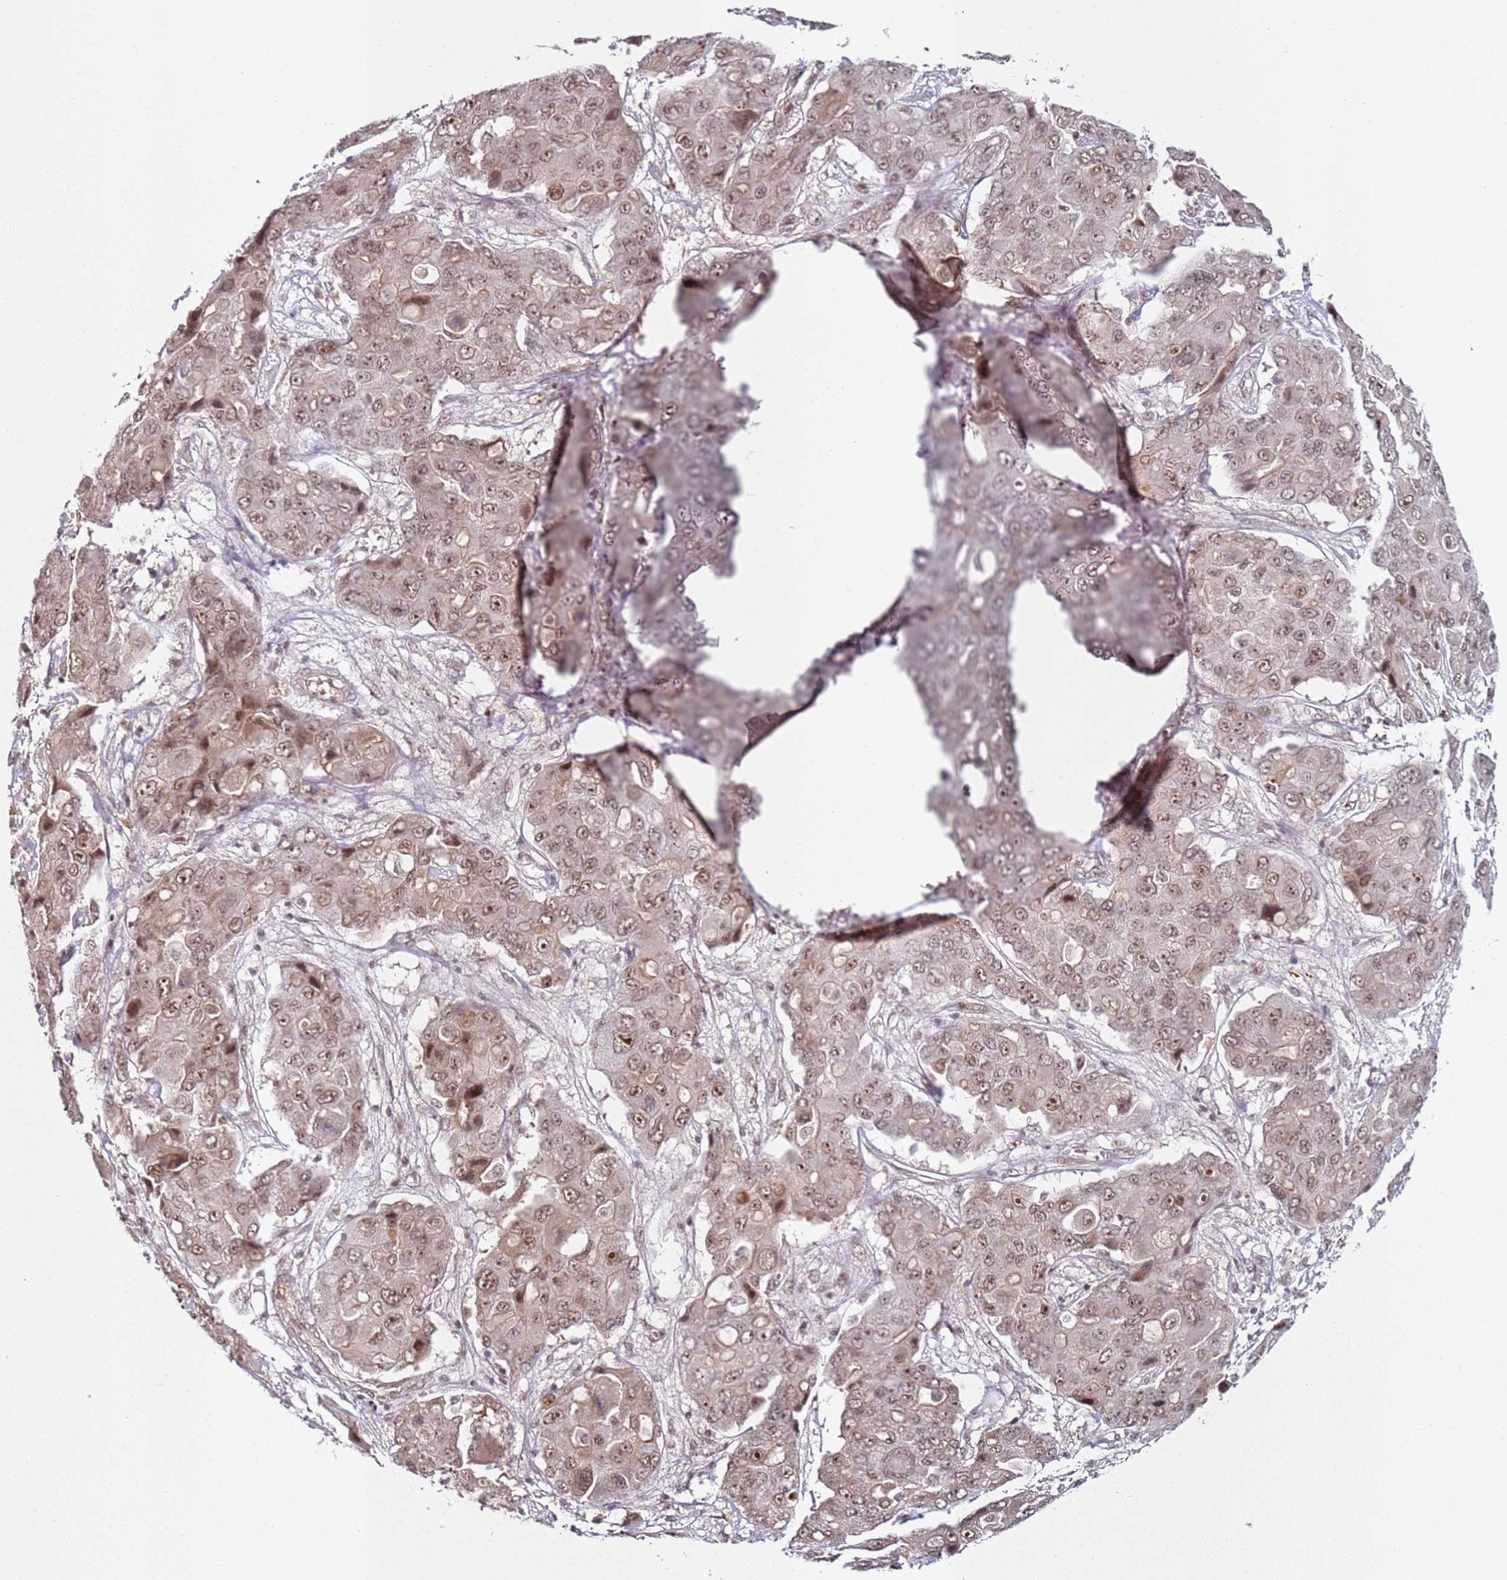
{"staining": {"intensity": "moderate", "quantity": ">75%", "location": "nuclear"}, "tissue": "liver cancer", "cell_type": "Tumor cells", "image_type": "cancer", "snomed": [{"axis": "morphology", "description": "Cholangiocarcinoma"}, {"axis": "topography", "description": "Liver"}], "caption": "Immunohistochemistry (IHC) of cholangiocarcinoma (liver) displays medium levels of moderate nuclear positivity in approximately >75% of tumor cells.", "gene": "ATF6B", "patient": {"sex": "male", "age": 67}}